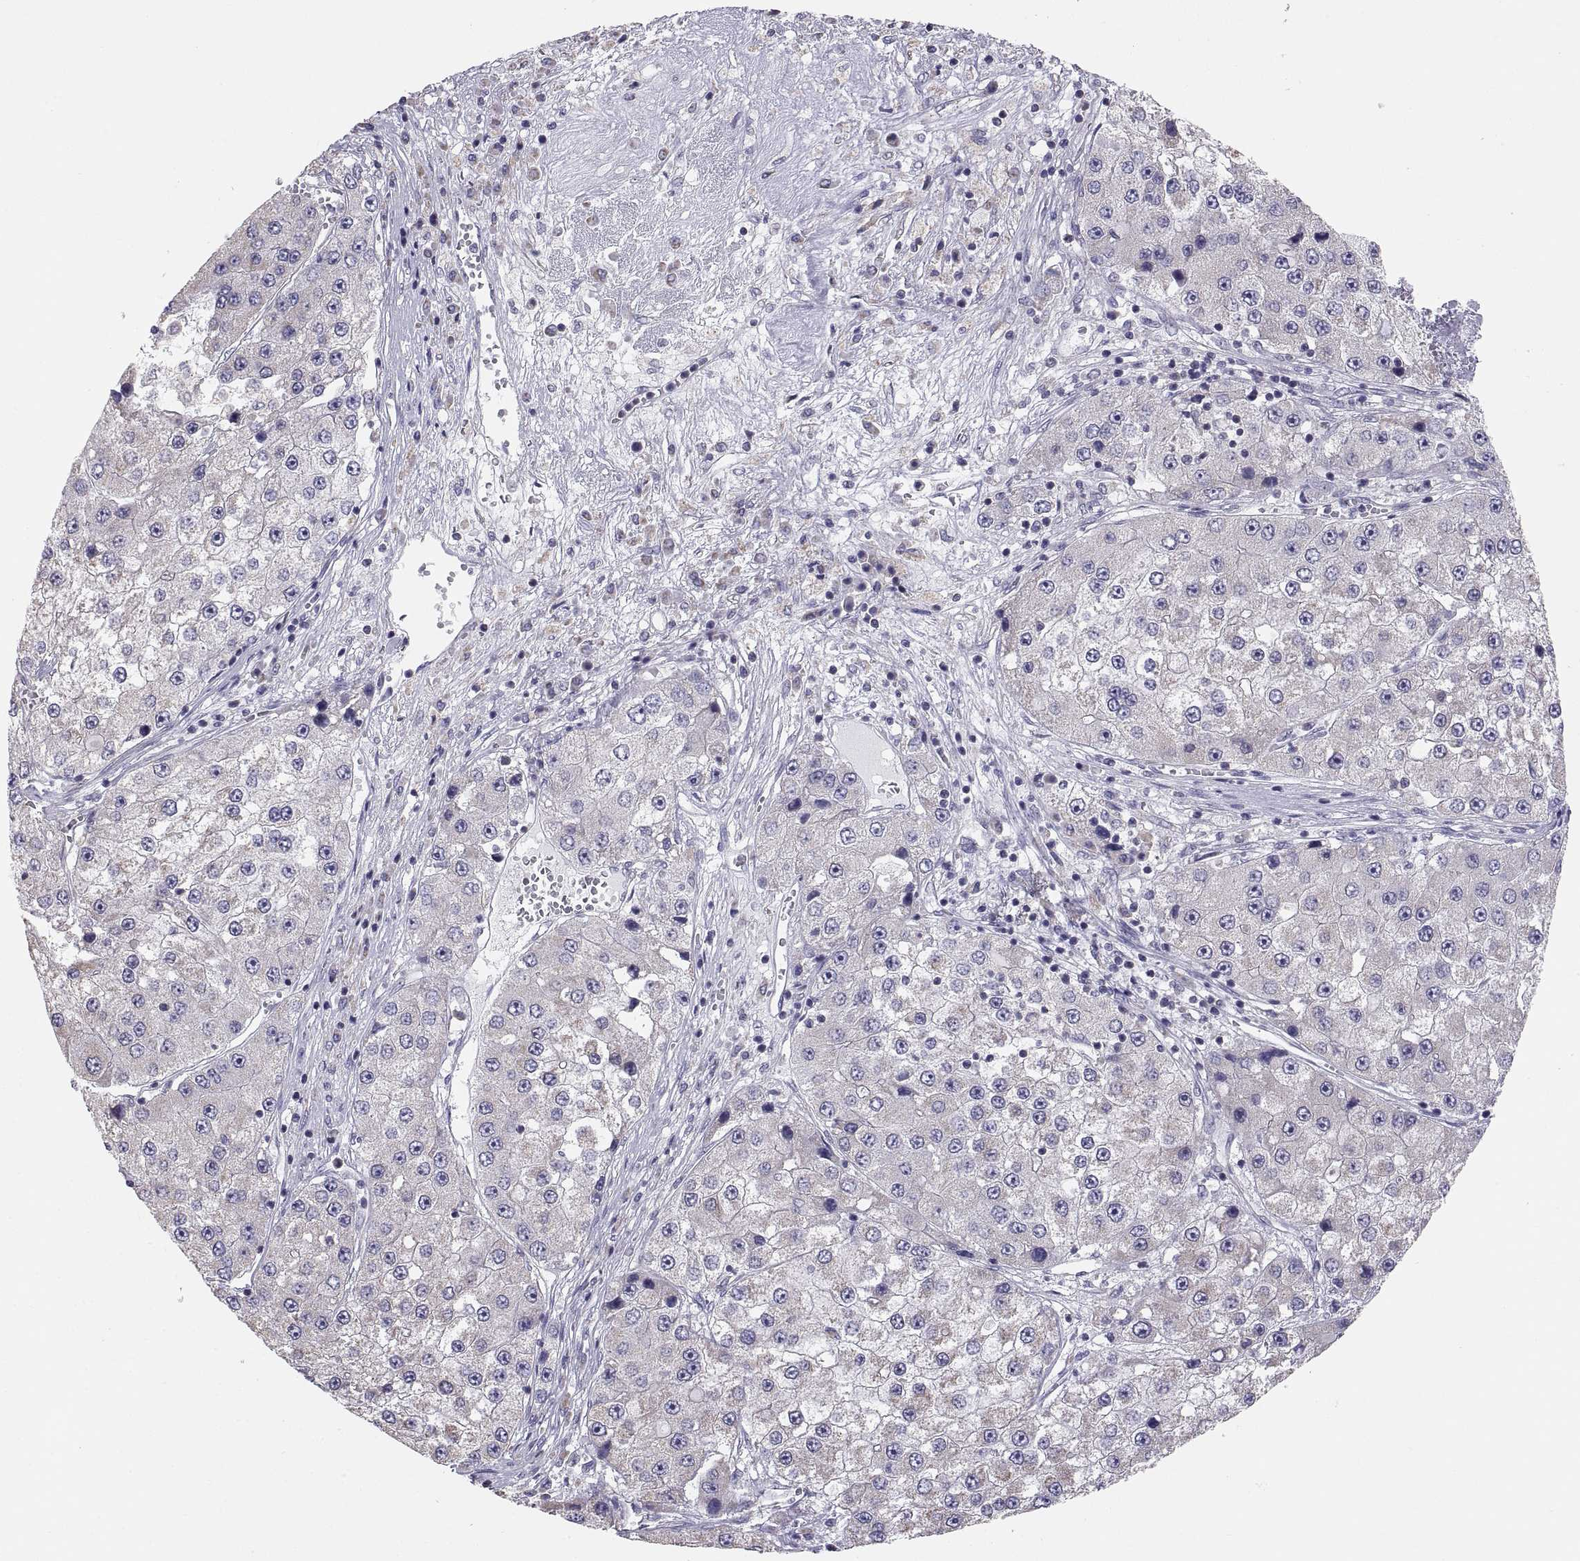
{"staining": {"intensity": "negative", "quantity": "none", "location": "none"}, "tissue": "liver cancer", "cell_type": "Tumor cells", "image_type": "cancer", "snomed": [{"axis": "morphology", "description": "Carcinoma, Hepatocellular, NOS"}, {"axis": "topography", "description": "Liver"}], "caption": "The IHC image has no significant staining in tumor cells of hepatocellular carcinoma (liver) tissue.", "gene": "TNNC1", "patient": {"sex": "female", "age": 73}}